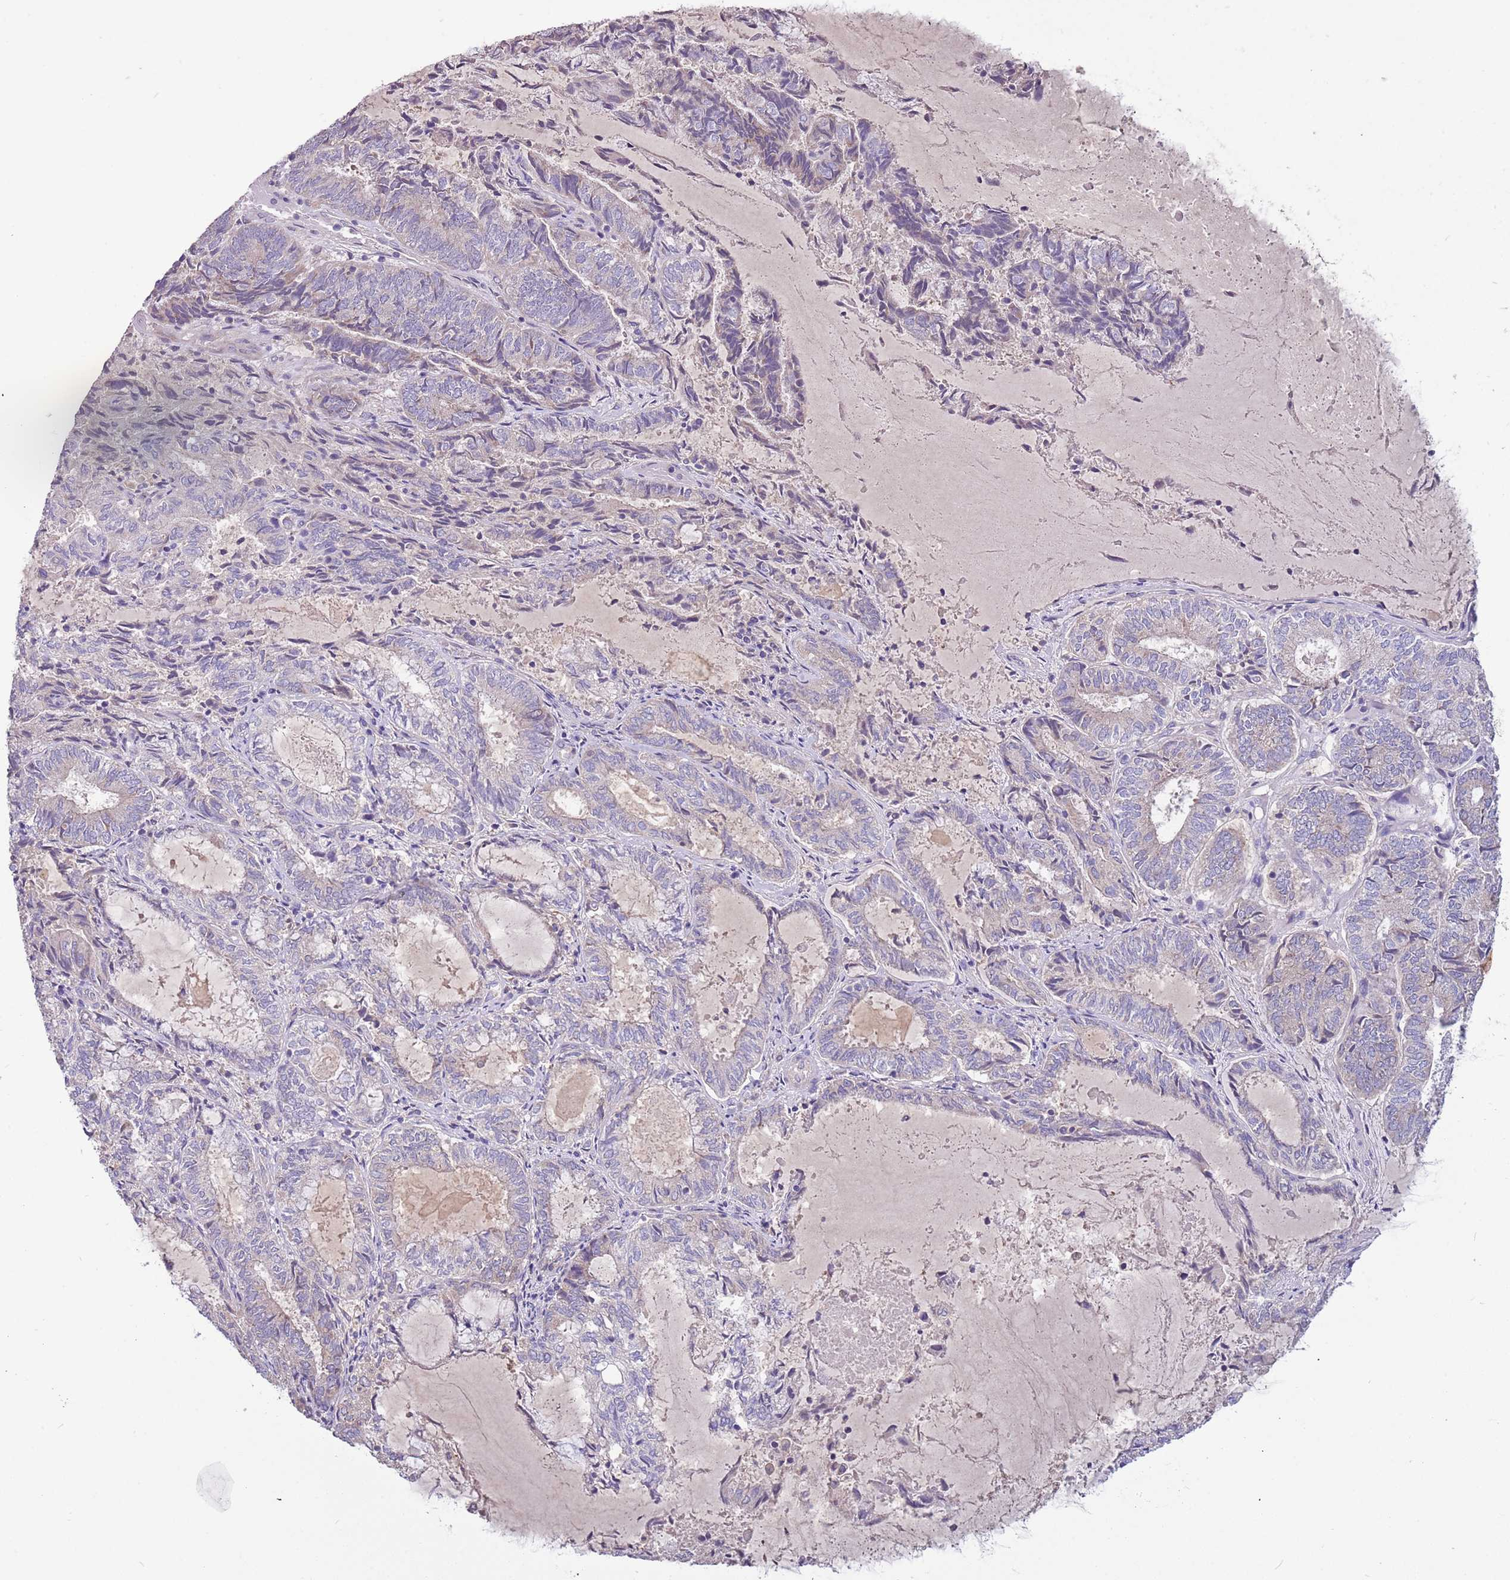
{"staining": {"intensity": "negative", "quantity": "none", "location": "none"}, "tissue": "endometrial cancer", "cell_type": "Tumor cells", "image_type": "cancer", "snomed": [{"axis": "morphology", "description": "Adenocarcinoma, NOS"}, {"axis": "topography", "description": "Endometrium"}], "caption": "Protein analysis of endometrial cancer (adenocarcinoma) shows no significant staining in tumor cells.", "gene": "CABYR", "patient": {"sex": "female", "age": 80}}